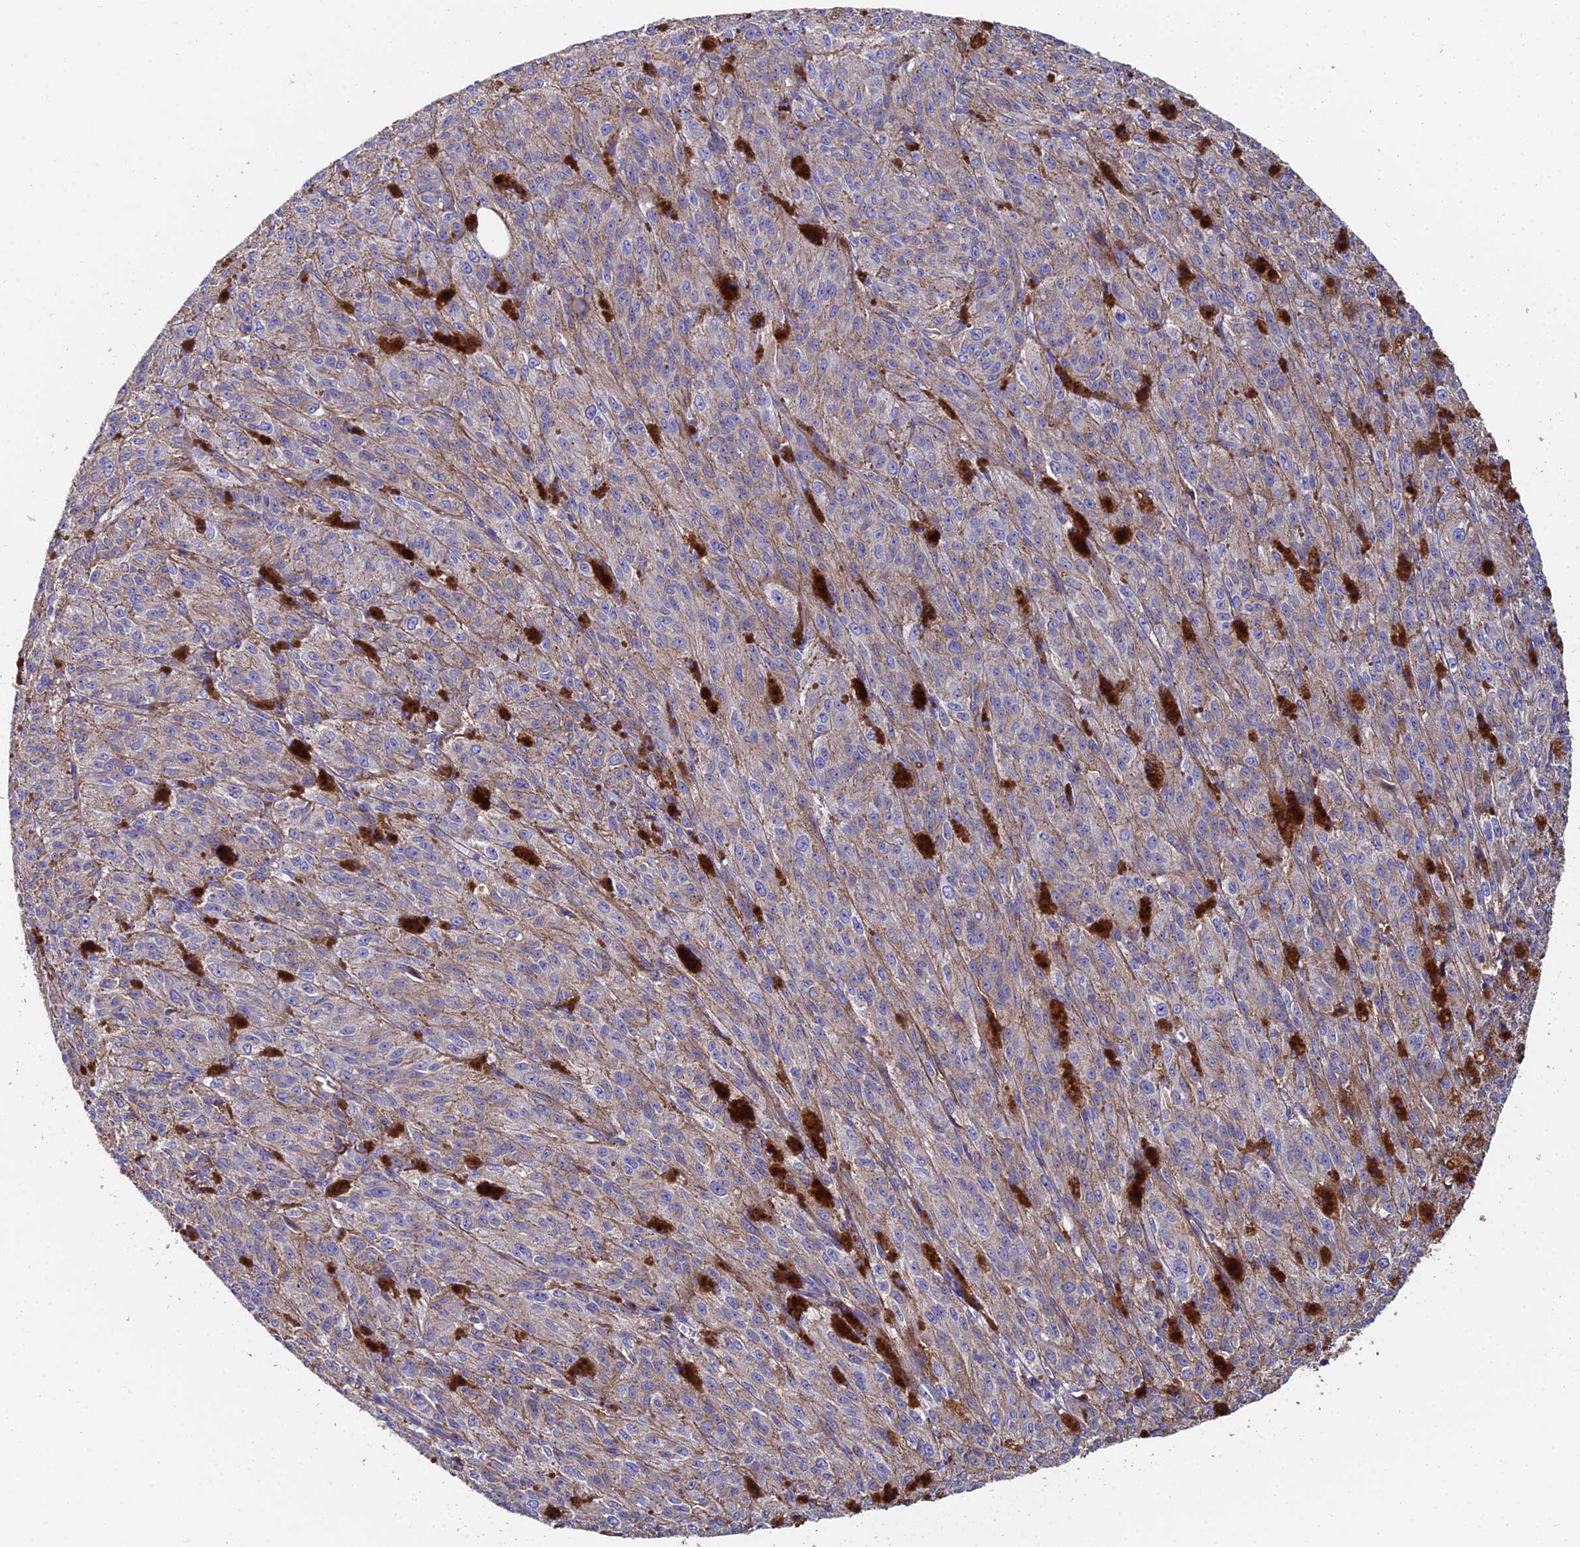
{"staining": {"intensity": "weak", "quantity": "25%-75%", "location": "cytoplasmic/membranous"}, "tissue": "melanoma", "cell_type": "Tumor cells", "image_type": "cancer", "snomed": [{"axis": "morphology", "description": "Malignant melanoma, NOS"}, {"axis": "topography", "description": "Skin"}], "caption": "The photomicrograph shows staining of malignant melanoma, revealing weak cytoplasmic/membranous protein expression (brown color) within tumor cells.", "gene": "C6", "patient": {"sex": "female", "age": 52}}